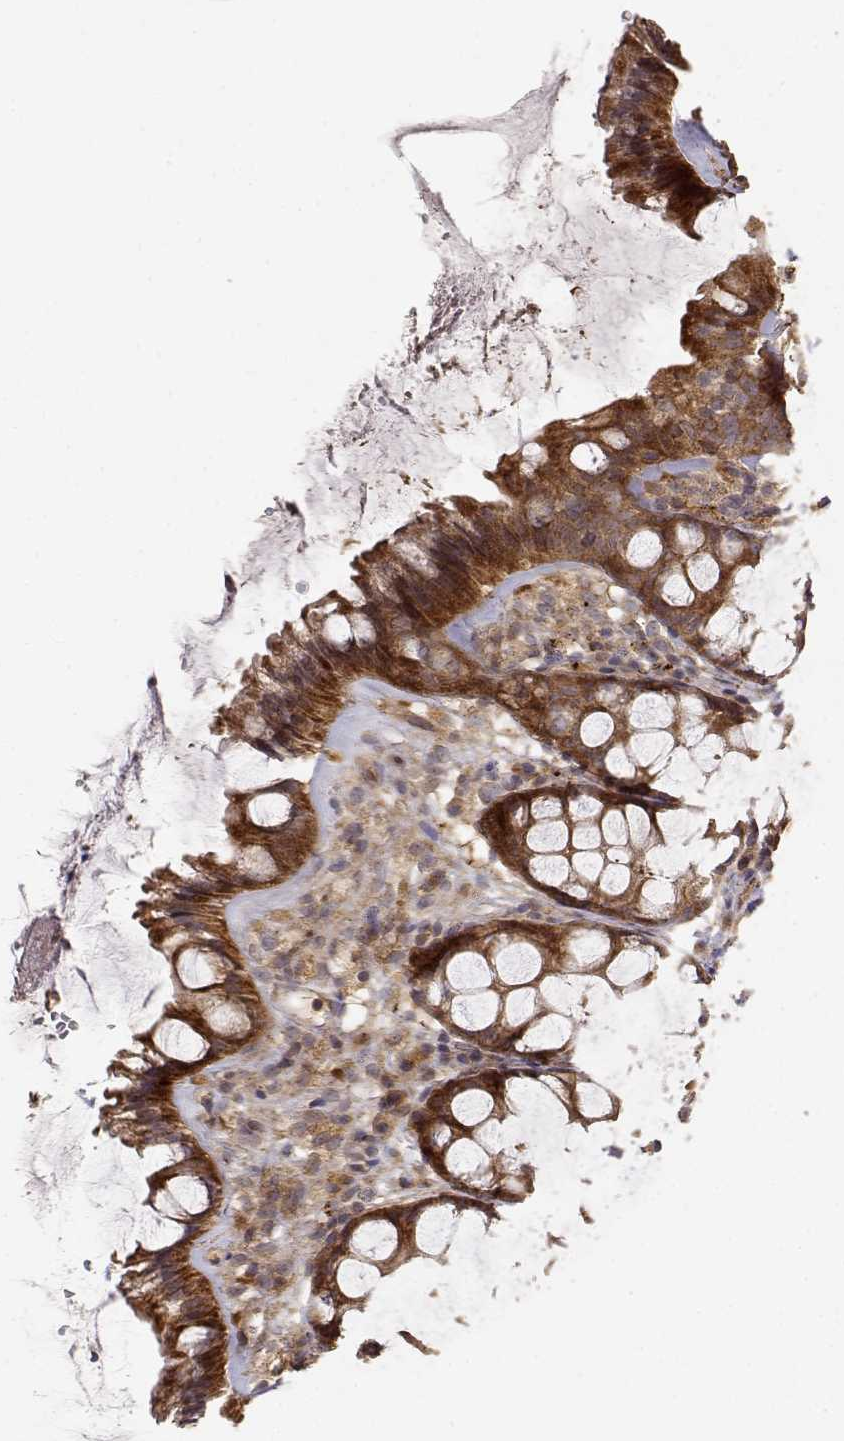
{"staining": {"intensity": "moderate", "quantity": ">75%", "location": "cytoplasmic/membranous"}, "tissue": "rectum", "cell_type": "Glandular cells", "image_type": "normal", "snomed": [{"axis": "morphology", "description": "Normal tissue, NOS"}, {"axis": "topography", "description": "Rectum"}], "caption": "High-magnification brightfield microscopy of normal rectum stained with DAB (3,3'-diaminobenzidine) (brown) and counterstained with hematoxylin (blue). glandular cells exhibit moderate cytoplasmic/membranous staining is appreciated in about>75% of cells.", "gene": "PICK1", "patient": {"sex": "female", "age": 62}}